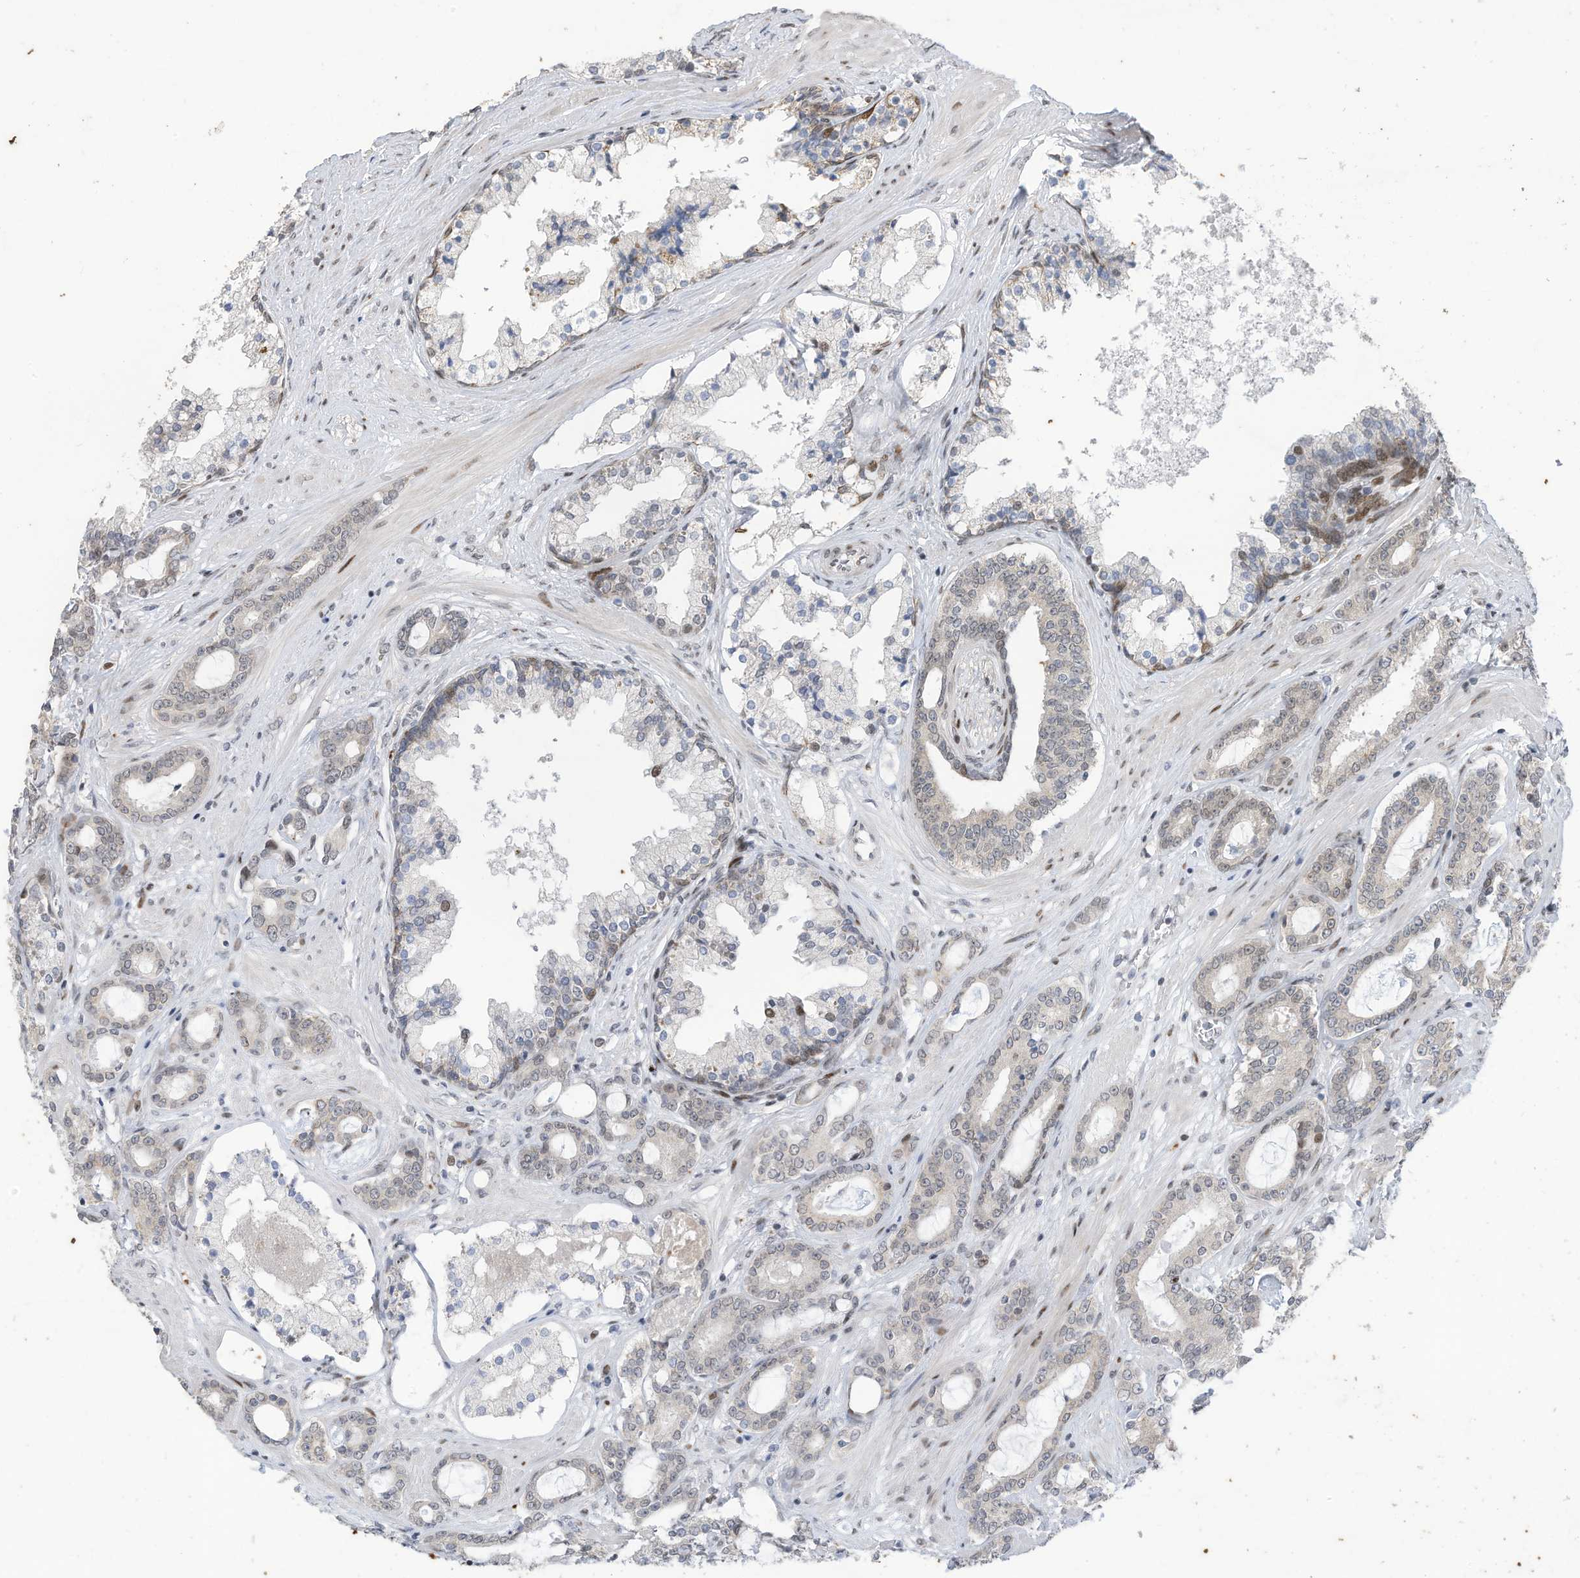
{"staining": {"intensity": "weak", "quantity": "<25%", "location": "cytoplasmic/membranous"}, "tissue": "prostate cancer", "cell_type": "Tumor cells", "image_type": "cancer", "snomed": [{"axis": "morphology", "description": "Adenocarcinoma, High grade"}, {"axis": "topography", "description": "Prostate"}], "caption": "The image displays no staining of tumor cells in high-grade adenocarcinoma (prostate).", "gene": "RABL3", "patient": {"sex": "male", "age": 58}}